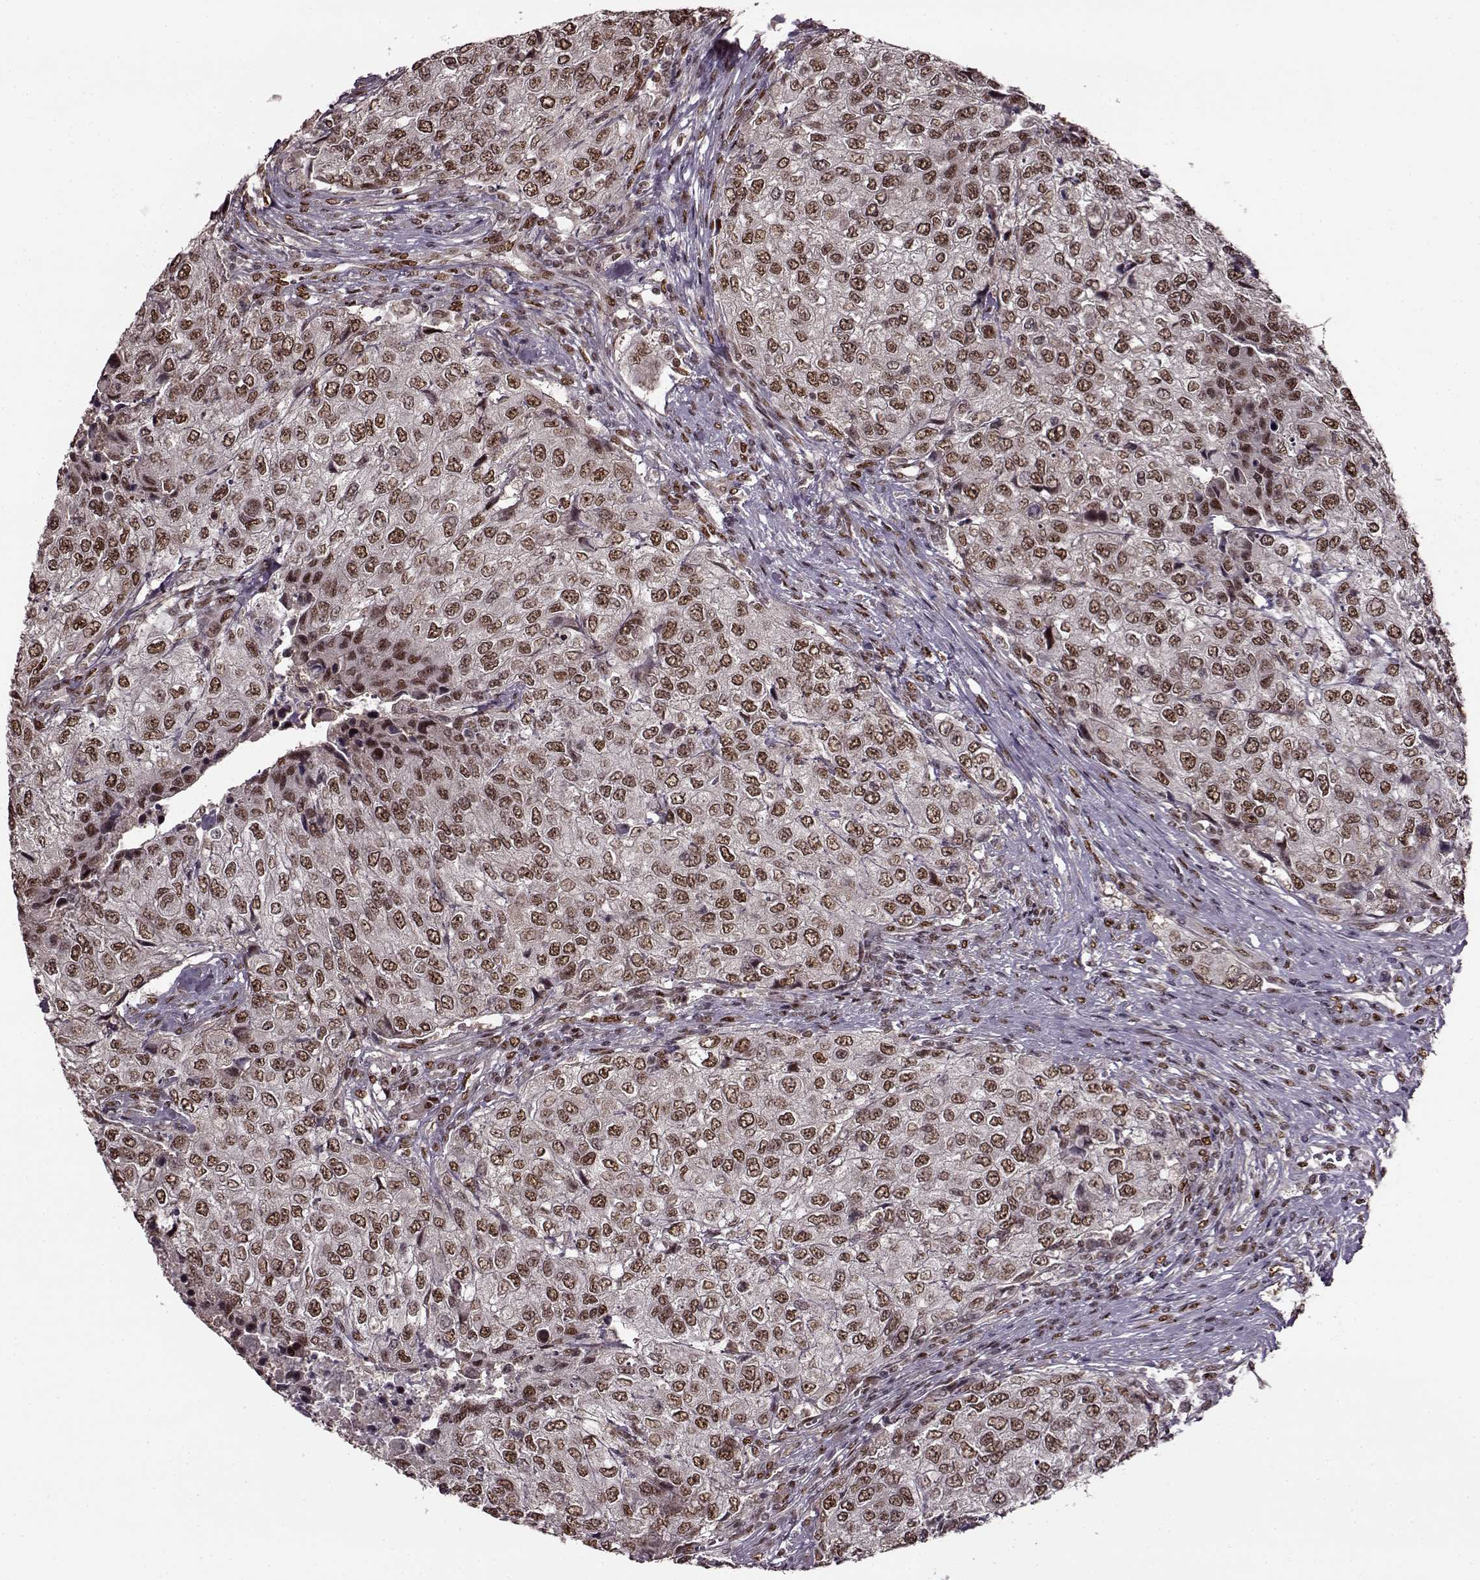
{"staining": {"intensity": "moderate", "quantity": ">75%", "location": "nuclear"}, "tissue": "urothelial cancer", "cell_type": "Tumor cells", "image_type": "cancer", "snomed": [{"axis": "morphology", "description": "Urothelial carcinoma, High grade"}, {"axis": "topography", "description": "Urinary bladder"}], "caption": "Immunohistochemistry photomicrograph of neoplastic tissue: human urothelial cancer stained using IHC demonstrates medium levels of moderate protein expression localized specifically in the nuclear of tumor cells, appearing as a nuclear brown color.", "gene": "FTO", "patient": {"sex": "female", "age": 78}}